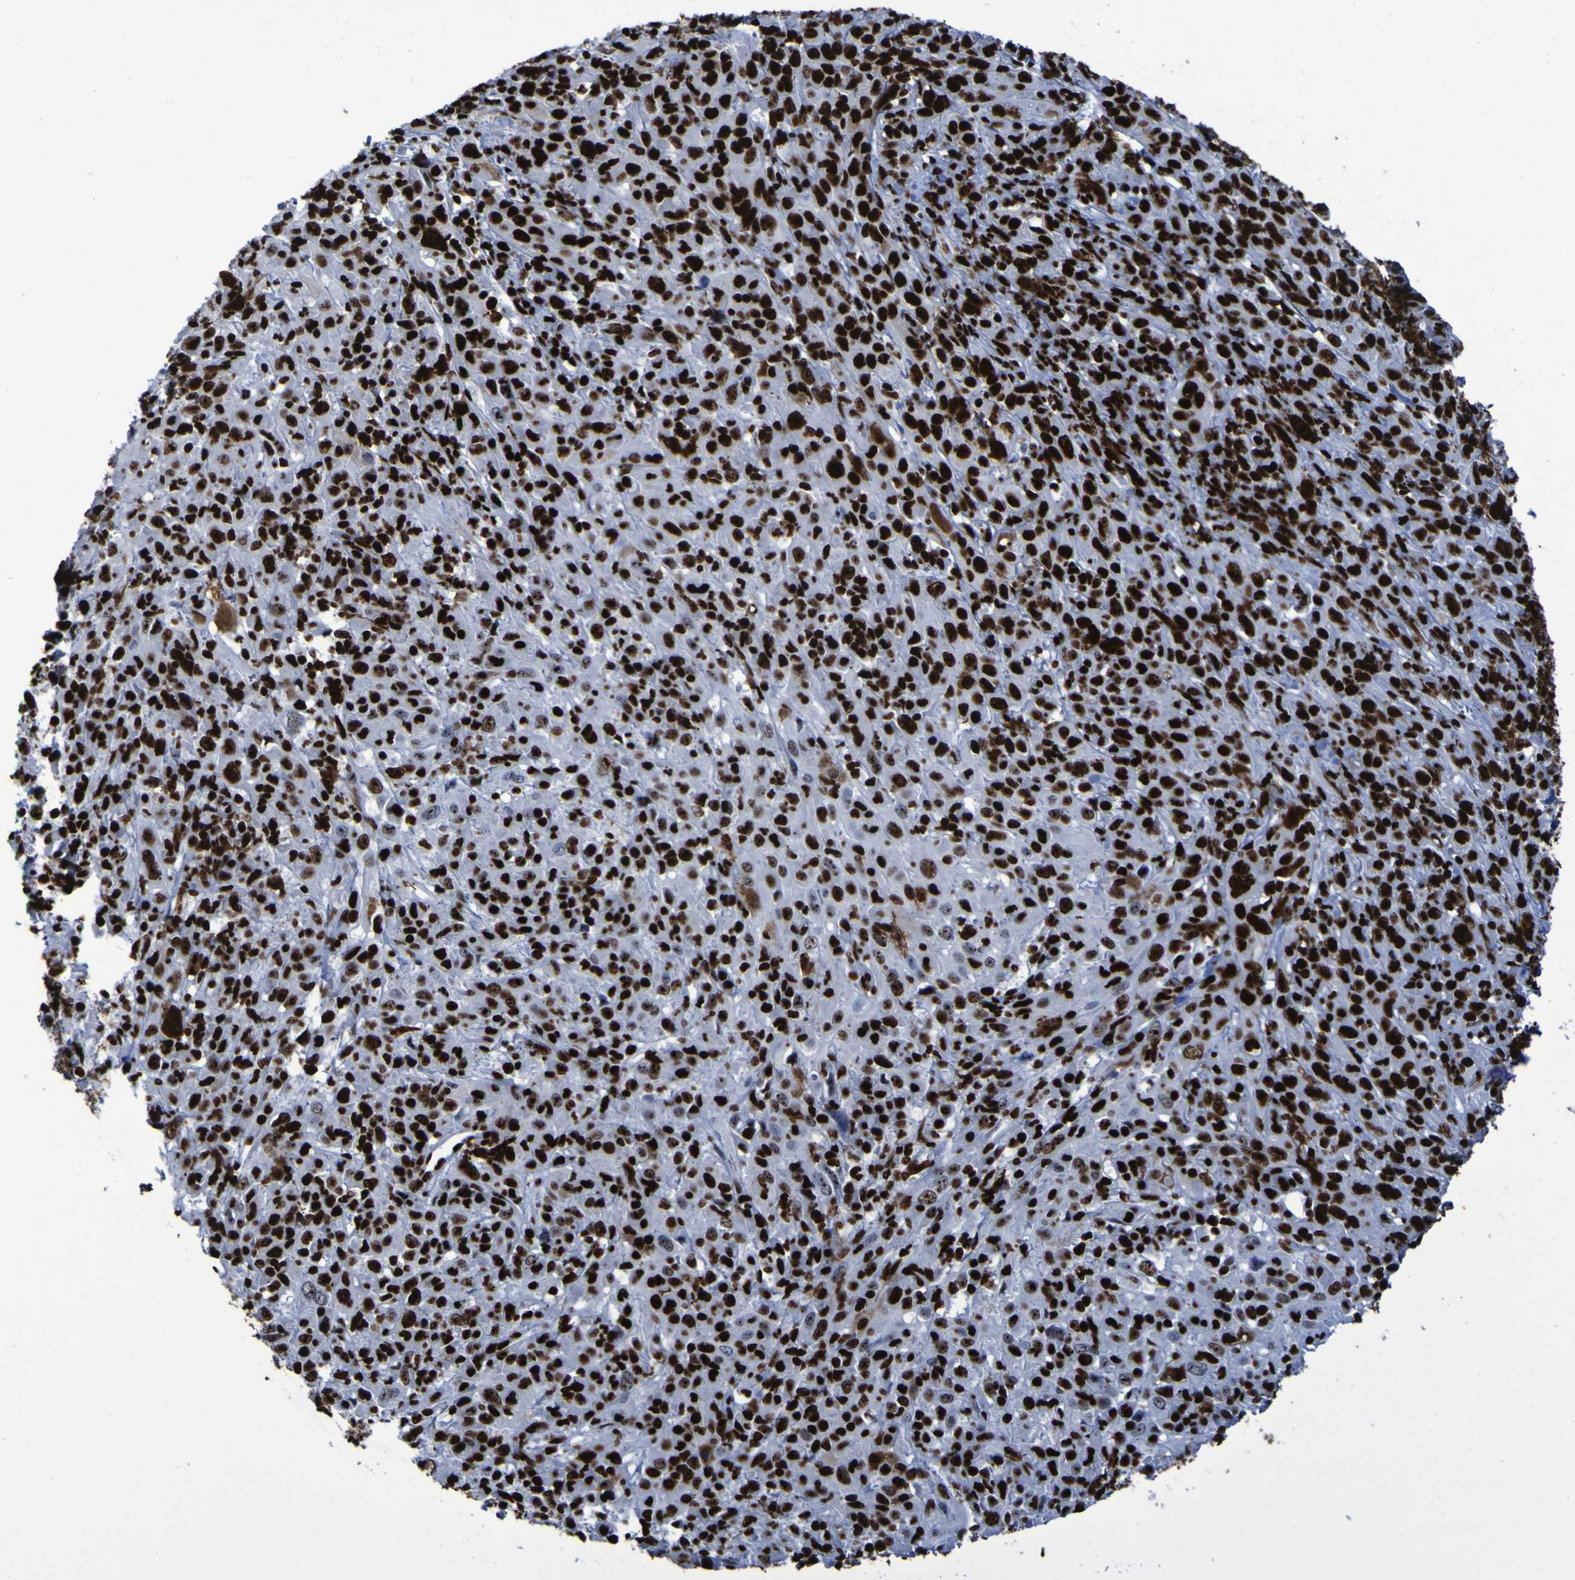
{"staining": {"intensity": "strong", "quantity": ">75%", "location": "nuclear"}, "tissue": "cervical cancer", "cell_type": "Tumor cells", "image_type": "cancer", "snomed": [{"axis": "morphology", "description": "Squamous cell carcinoma, NOS"}, {"axis": "topography", "description": "Cervix"}], "caption": "This micrograph shows immunohistochemistry (IHC) staining of human cervical cancer, with high strong nuclear positivity in about >75% of tumor cells.", "gene": "NPM1", "patient": {"sex": "female", "age": 46}}